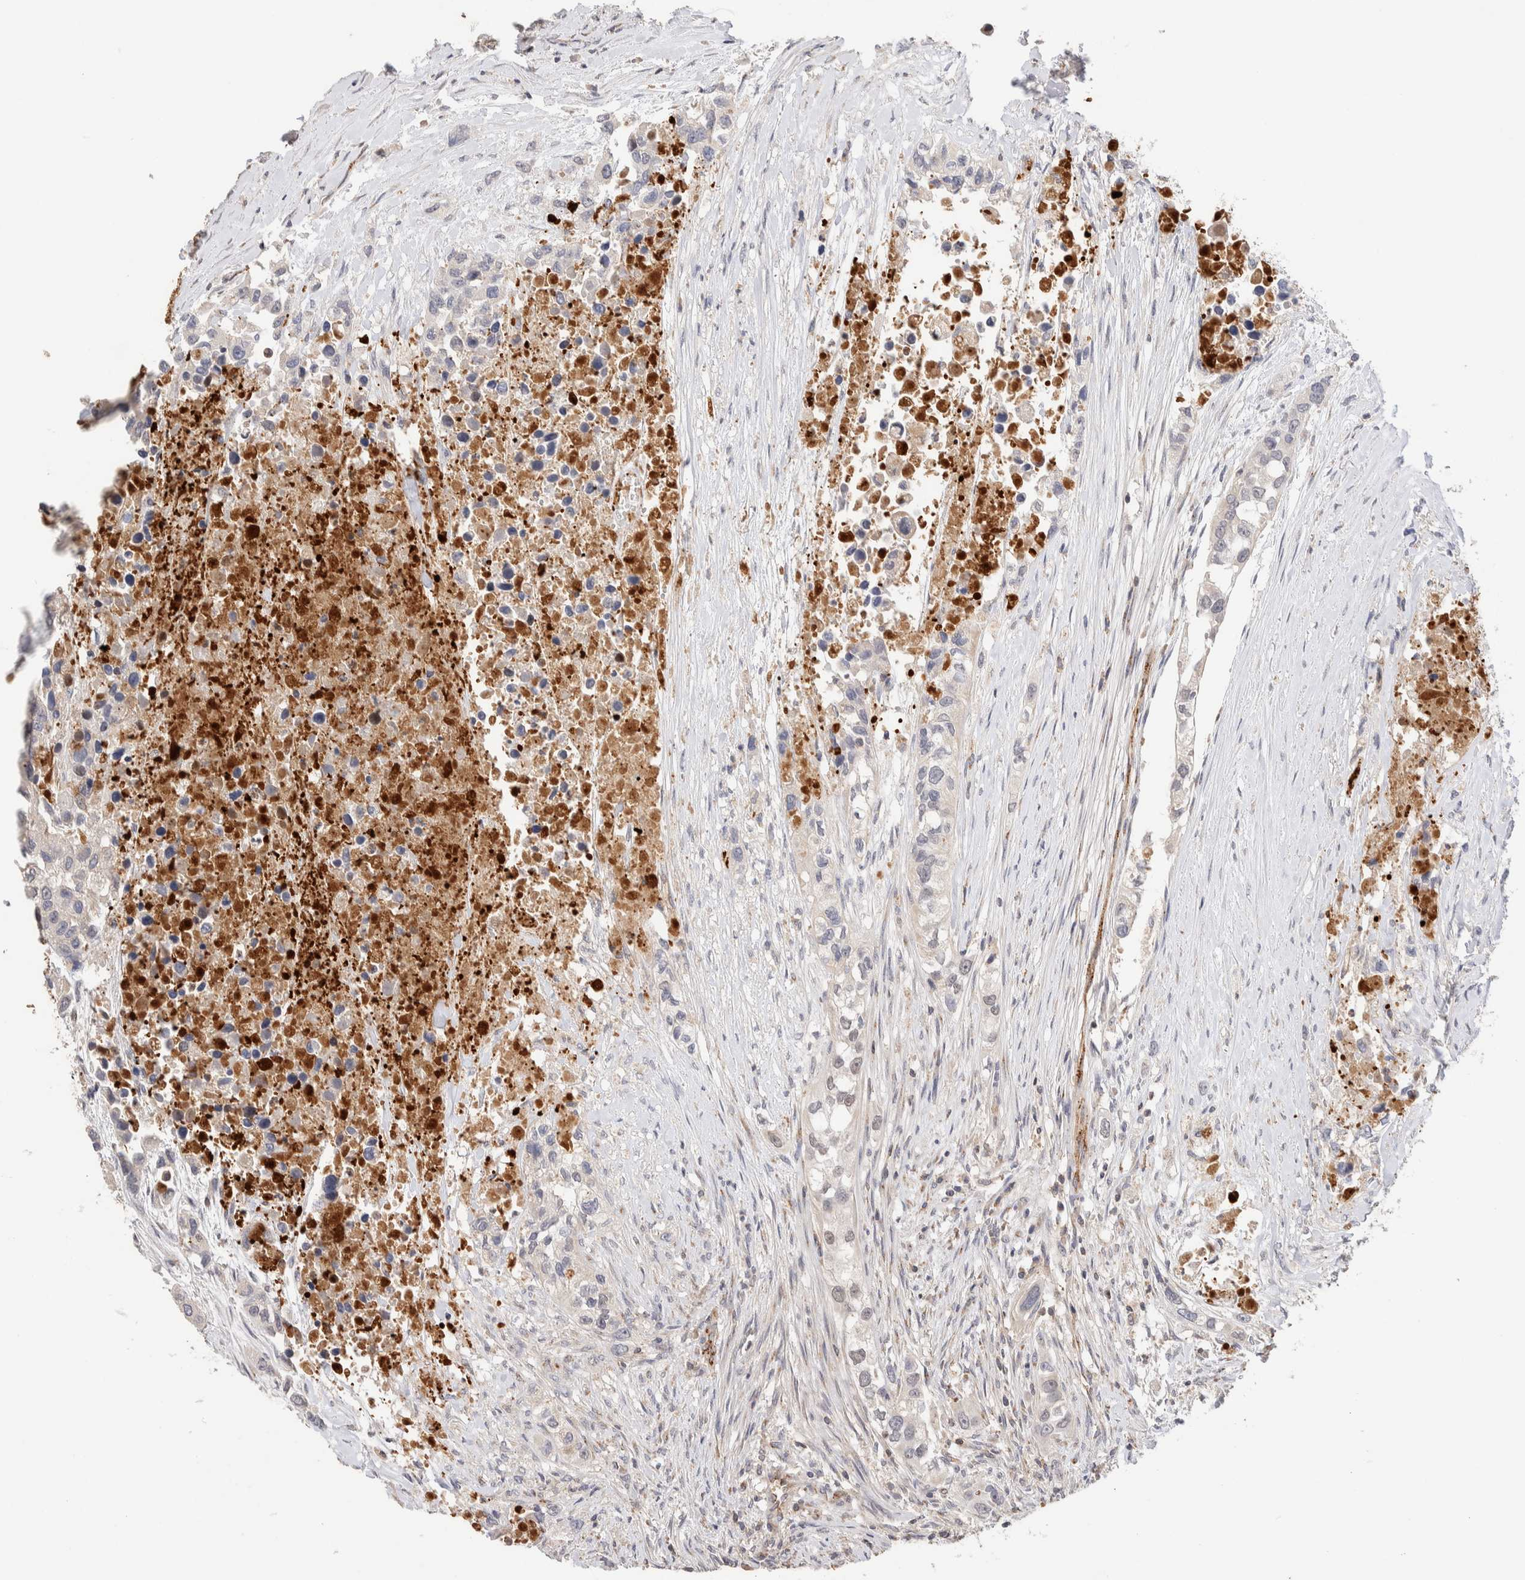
{"staining": {"intensity": "negative", "quantity": "none", "location": "none"}, "tissue": "urothelial cancer", "cell_type": "Tumor cells", "image_type": "cancer", "snomed": [{"axis": "morphology", "description": "Urothelial carcinoma, High grade"}, {"axis": "topography", "description": "Urinary bladder"}], "caption": "There is no significant staining in tumor cells of high-grade urothelial carcinoma. (Immunohistochemistry (ihc), brightfield microscopy, high magnification).", "gene": "NSMAF", "patient": {"sex": "female", "age": 80}}